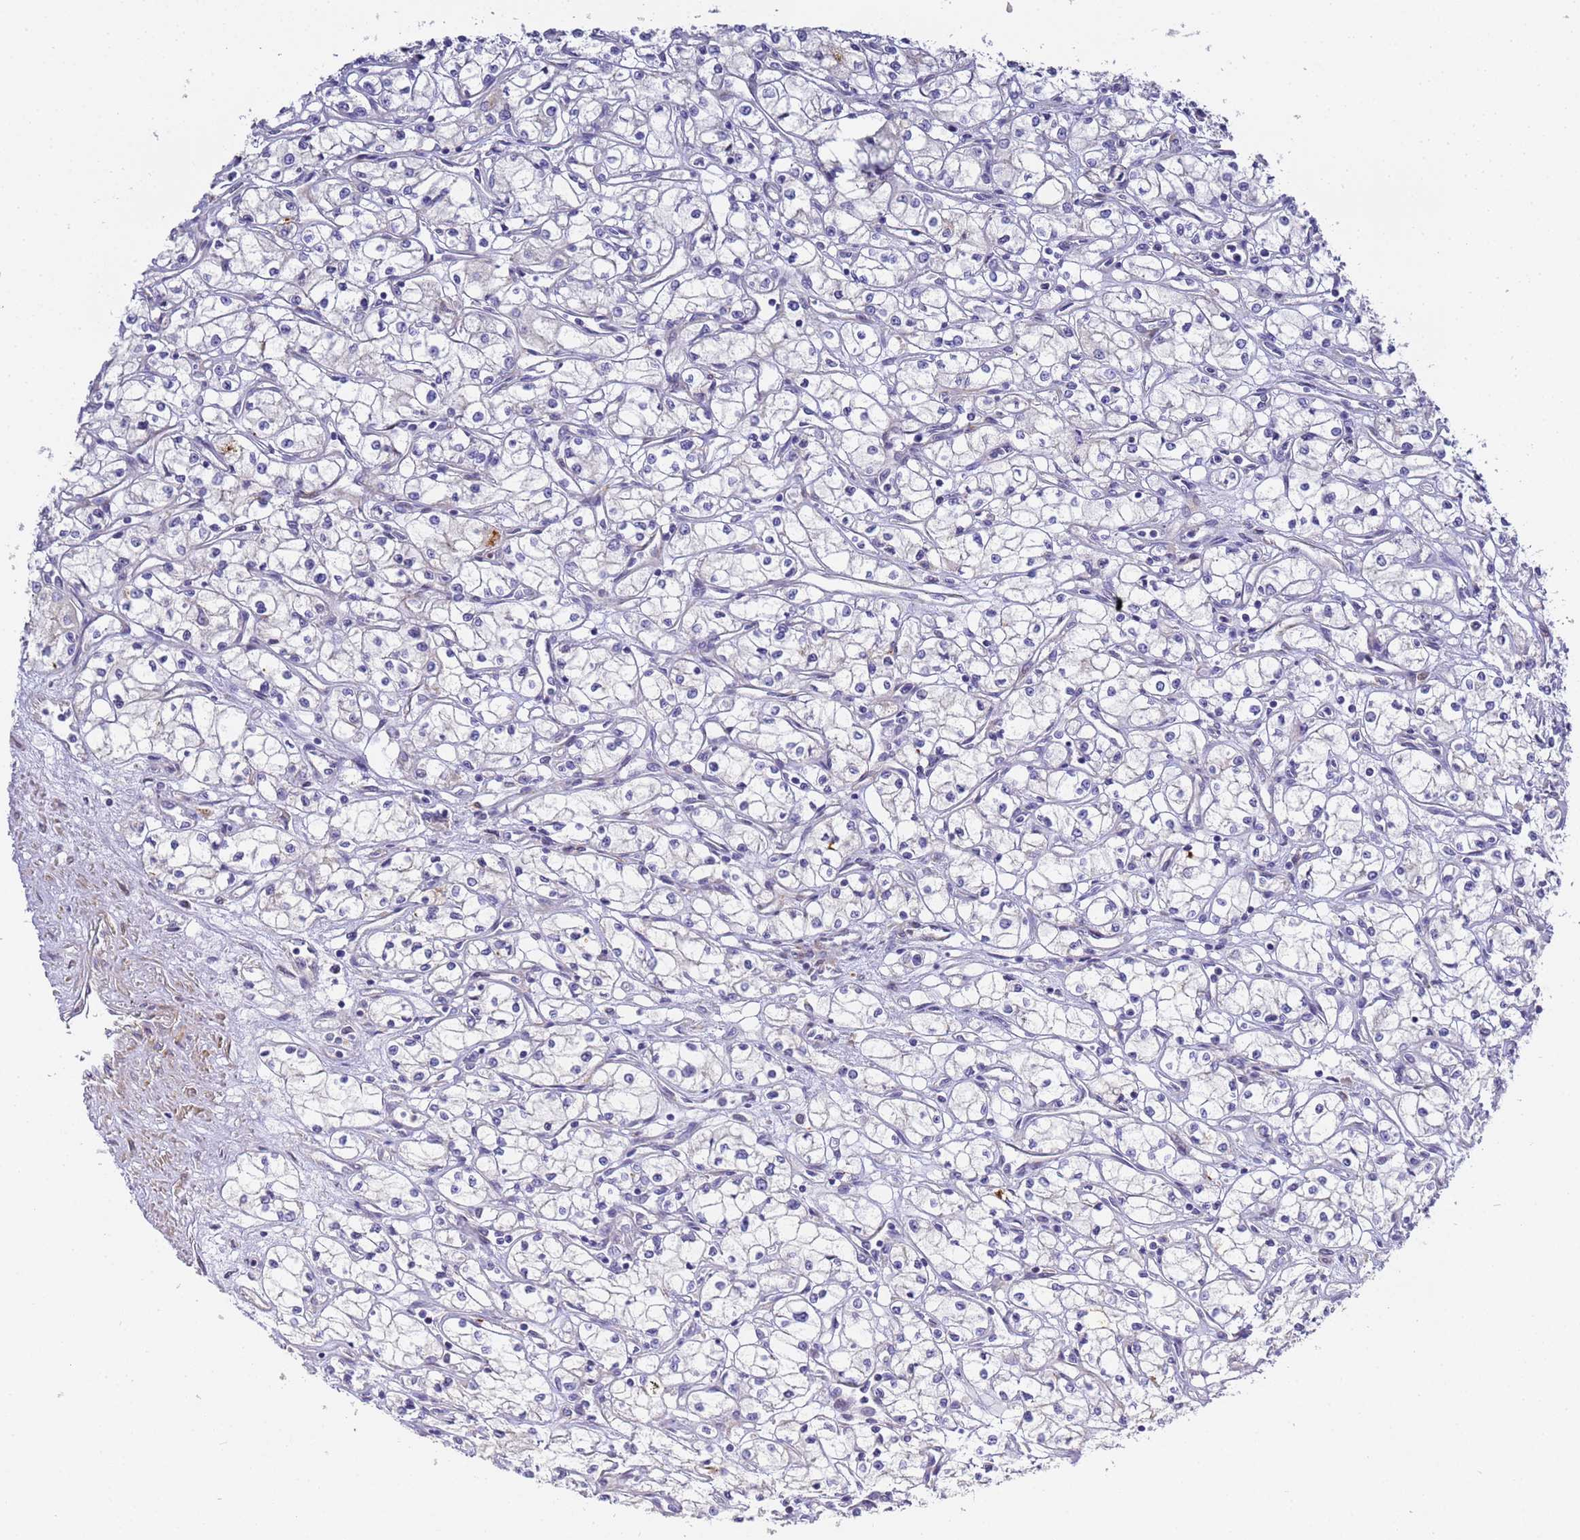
{"staining": {"intensity": "negative", "quantity": "none", "location": "none"}, "tissue": "renal cancer", "cell_type": "Tumor cells", "image_type": "cancer", "snomed": [{"axis": "morphology", "description": "Adenocarcinoma, NOS"}, {"axis": "topography", "description": "Kidney"}], "caption": "Immunohistochemical staining of human renal adenocarcinoma reveals no significant expression in tumor cells. (DAB (3,3'-diaminobenzidine) immunohistochemistry (IHC) with hematoxylin counter stain).", "gene": "CFH", "patient": {"sex": "male", "age": 59}}